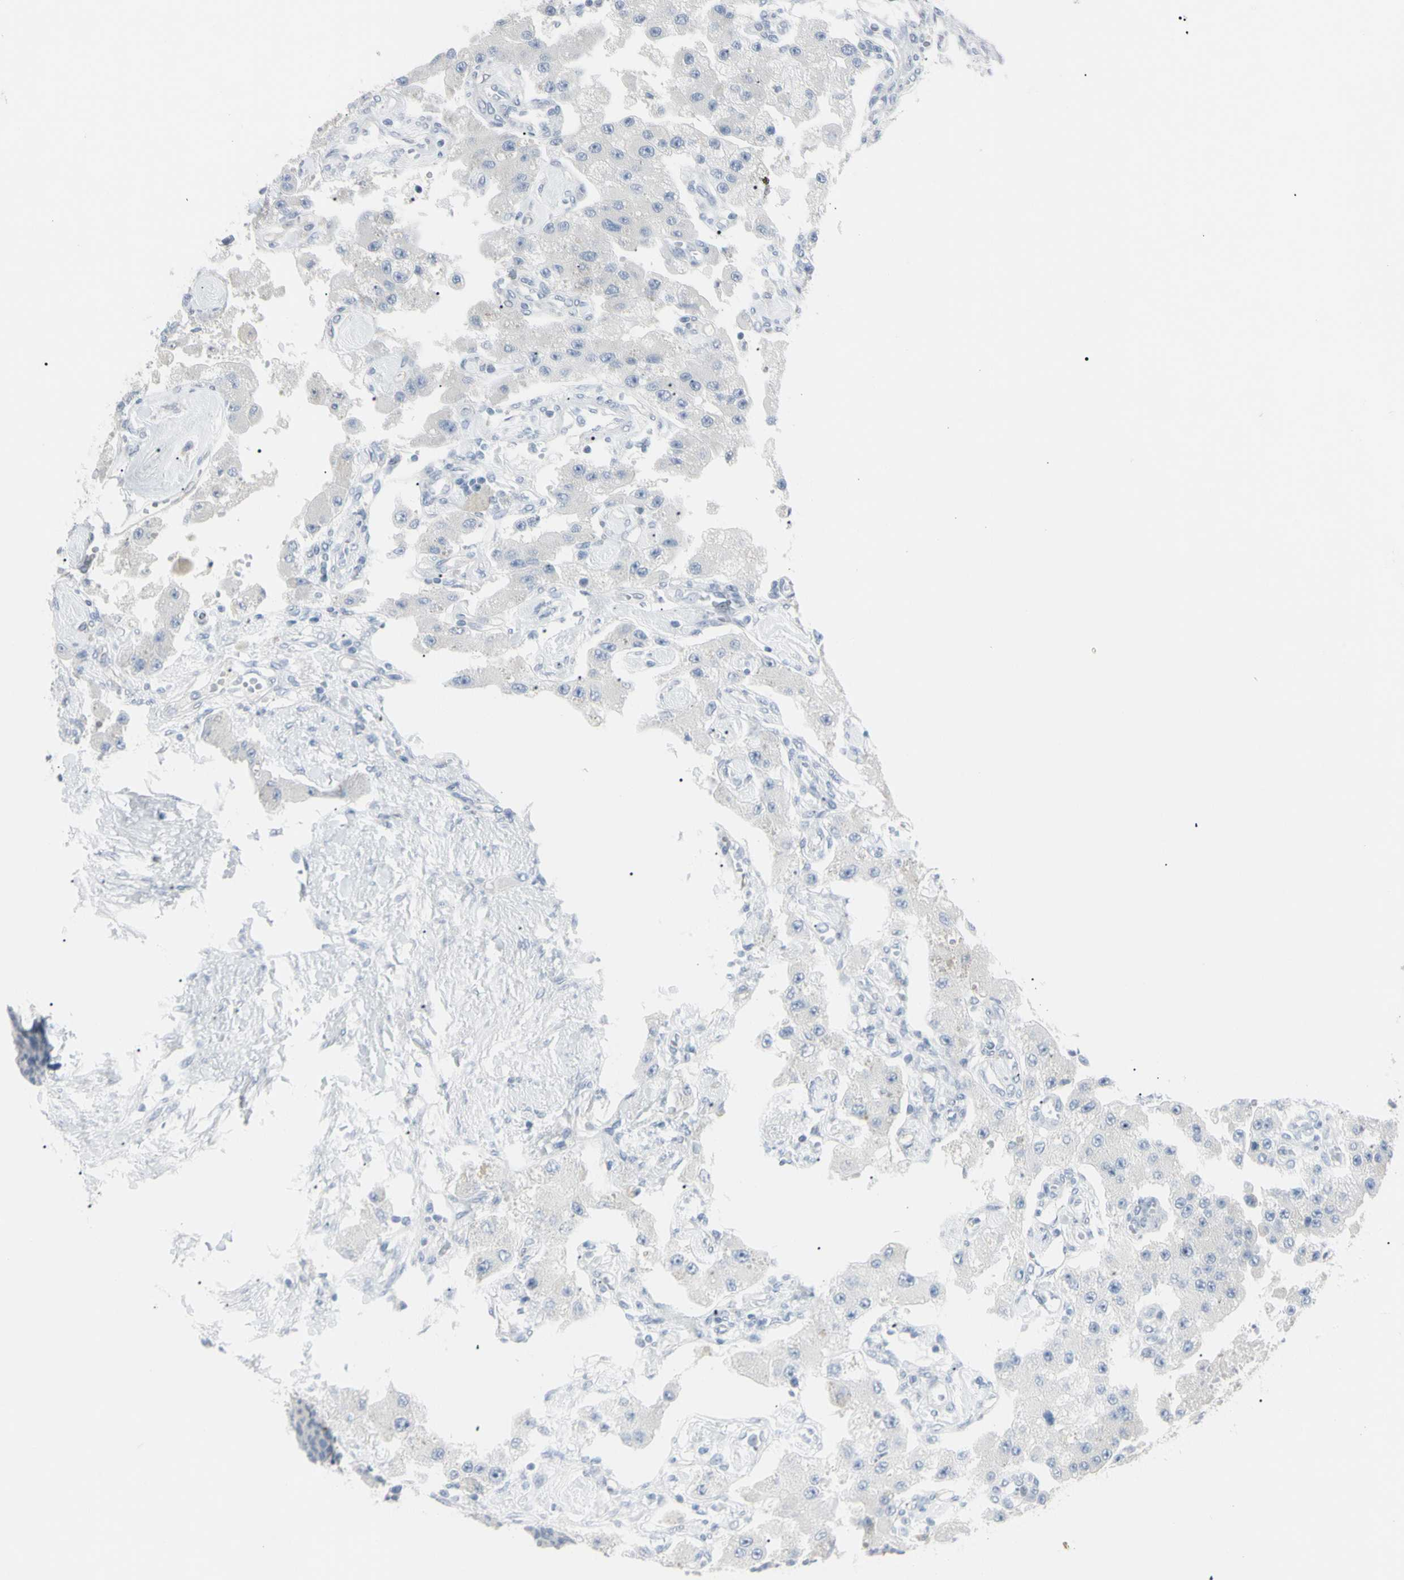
{"staining": {"intensity": "negative", "quantity": "none", "location": "none"}, "tissue": "carcinoid", "cell_type": "Tumor cells", "image_type": "cancer", "snomed": [{"axis": "morphology", "description": "Carcinoid, malignant, NOS"}, {"axis": "topography", "description": "Pancreas"}], "caption": "Tumor cells are negative for protein expression in human malignant carcinoid. The staining is performed using DAB brown chromogen with nuclei counter-stained in using hematoxylin.", "gene": "PIP", "patient": {"sex": "male", "age": 41}}